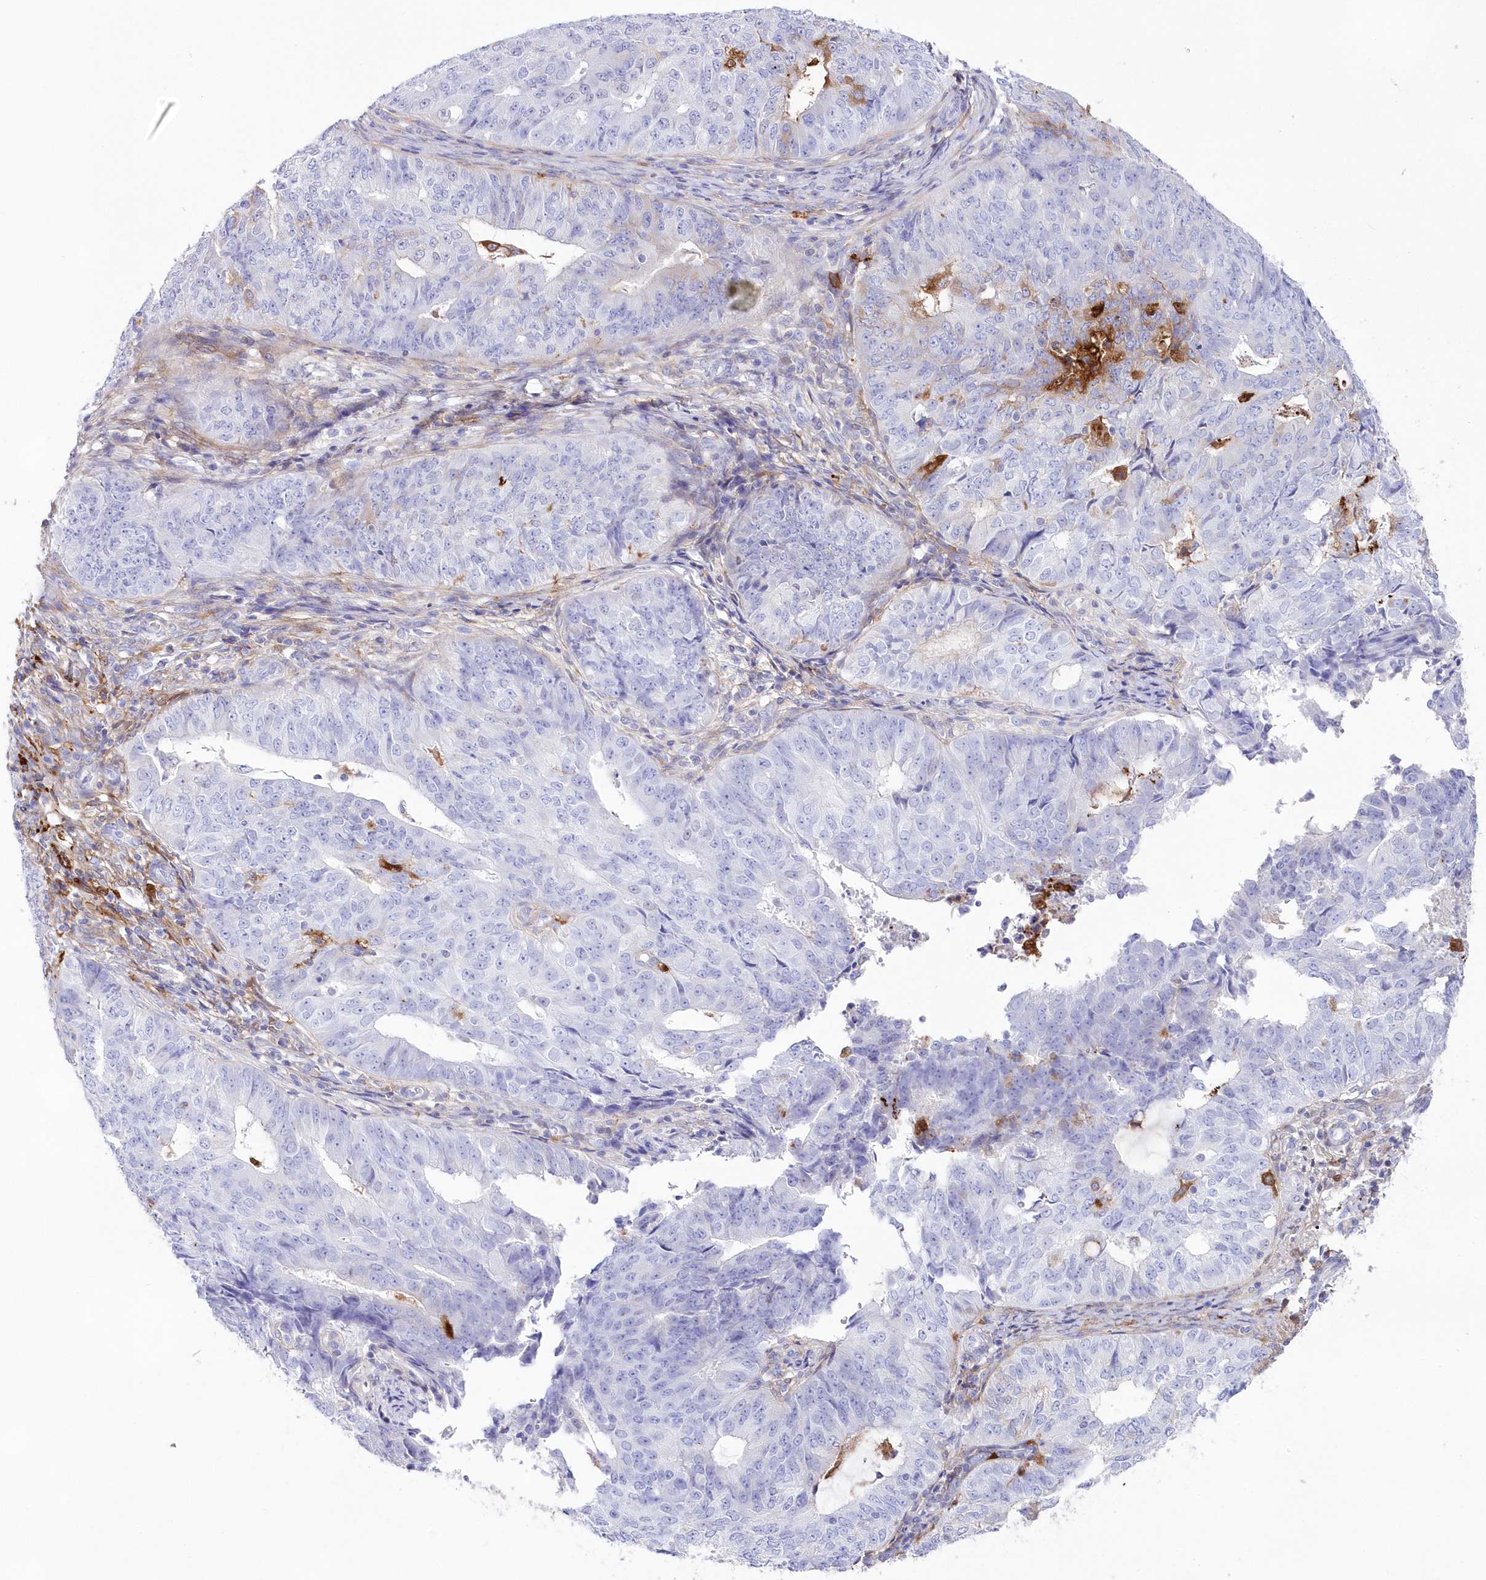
{"staining": {"intensity": "negative", "quantity": "none", "location": "none"}, "tissue": "endometrial cancer", "cell_type": "Tumor cells", "image_type": "cancer", "snomed": [{"axis": "morphology", "description": "Adenocarcinoma, NOS"}, {"axis": "topography", "description": "Endometrium"}], "caption": "Endometrial cancer was stained to show a protein in brown. There is no significant positivity in tumor cells.", "gene": "DNAJC19", "patient": {"sex": "female", "age": 32}}